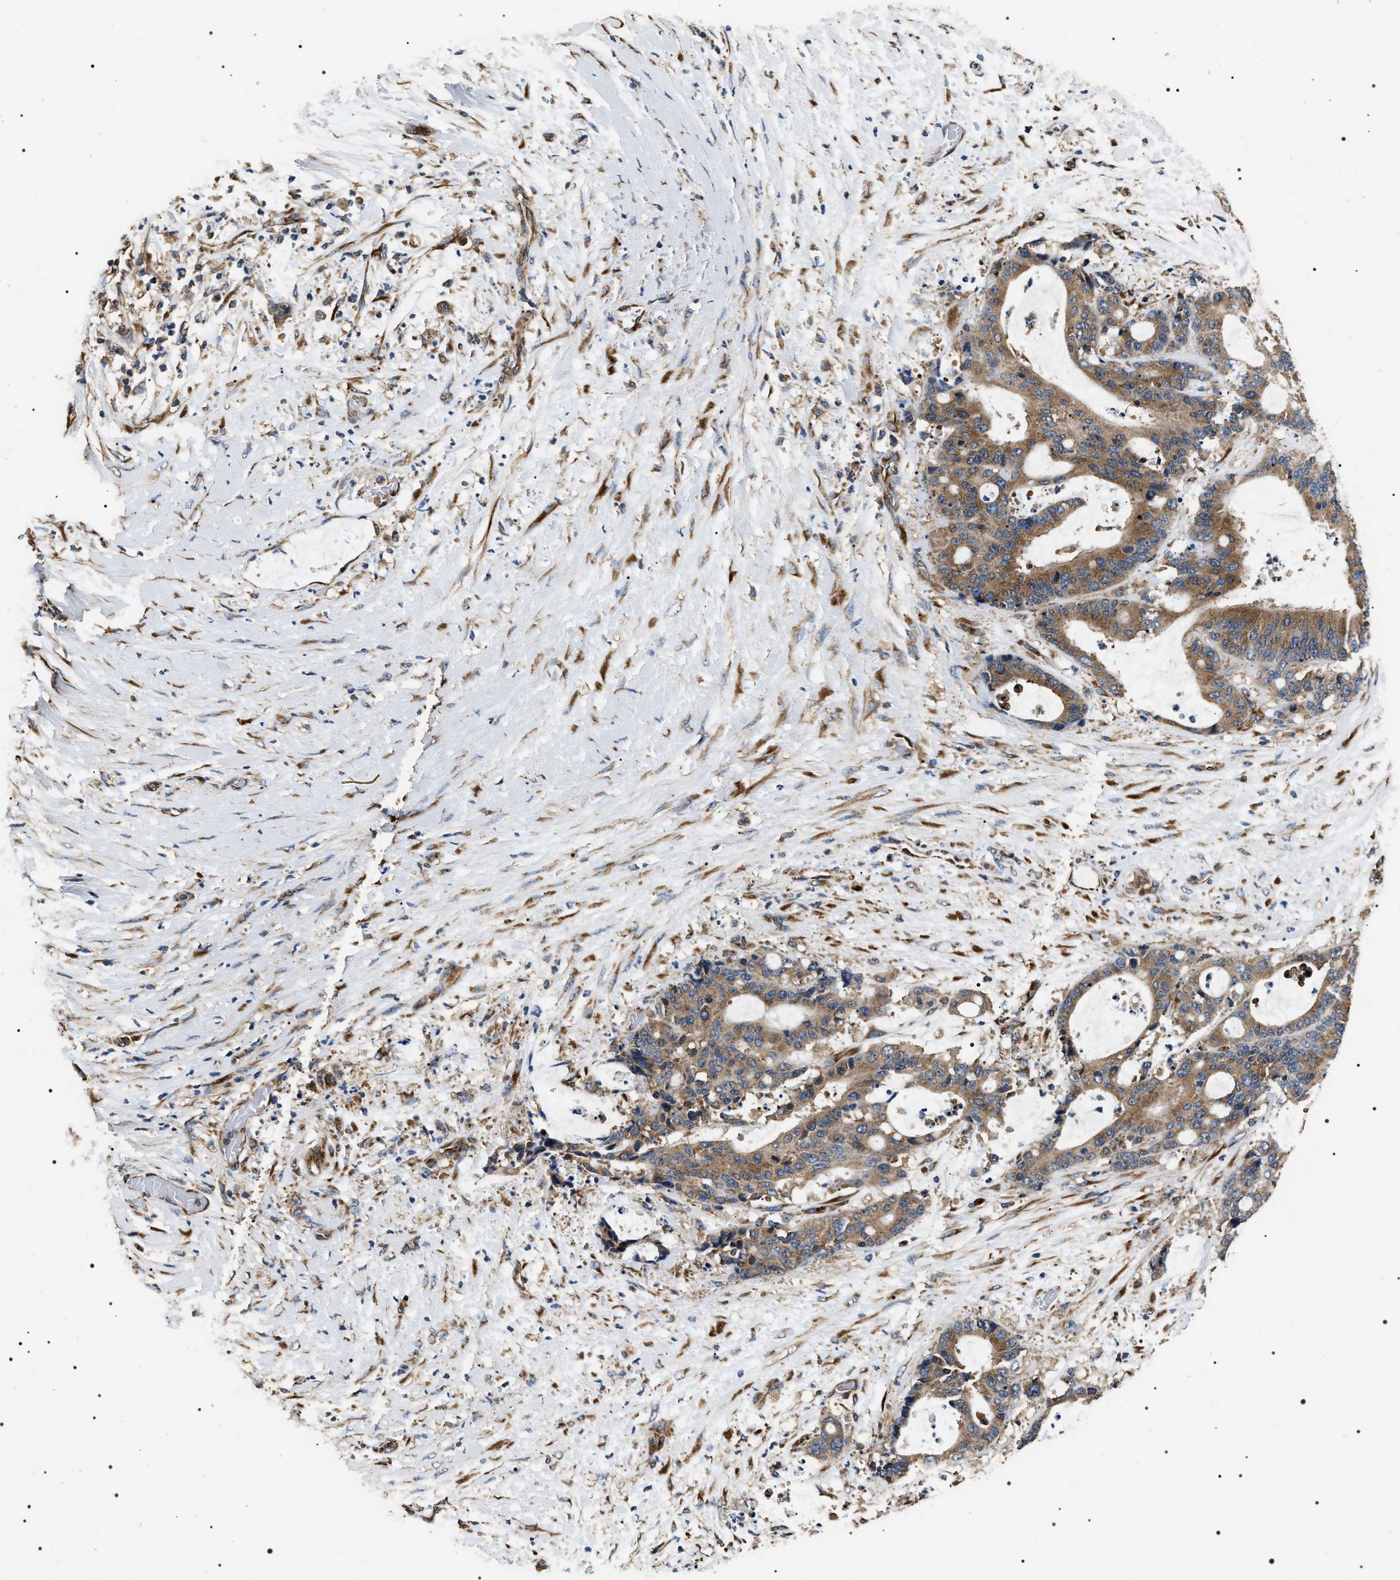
{"staining": {"intensity": "moderate", "quantity": ">75%", "location": "cytoplasmic/membranous"}, "tissue": "liver cancer", "cell_type": "Tumor cells", "image_type": "cancer", "snomed": [{"axis": "morphology", "description": "Normal tissue, NOS"}, {"axis": "morphology", "description": "Cholangiocarcinoma"}, {"axis": "topography", "description": "Liver"}, {"axis": "topography", "description": "Peripheral nerve tissue"}], "caption": "IHC staining of liver cancer, which displays medium levels of moderate cytoplasmic/membranous staining in about >75% of tumor cells indicating moderate cytoplasmic/membranous protein positivity. The staining was performed using DAB (3,3'-diaminobenzidine) (brown) for protein detection and nuclei were counterstained in hematoxylin (blue).", "gene": "KTN1", "patient": {"sex": "female", "age": 73}}